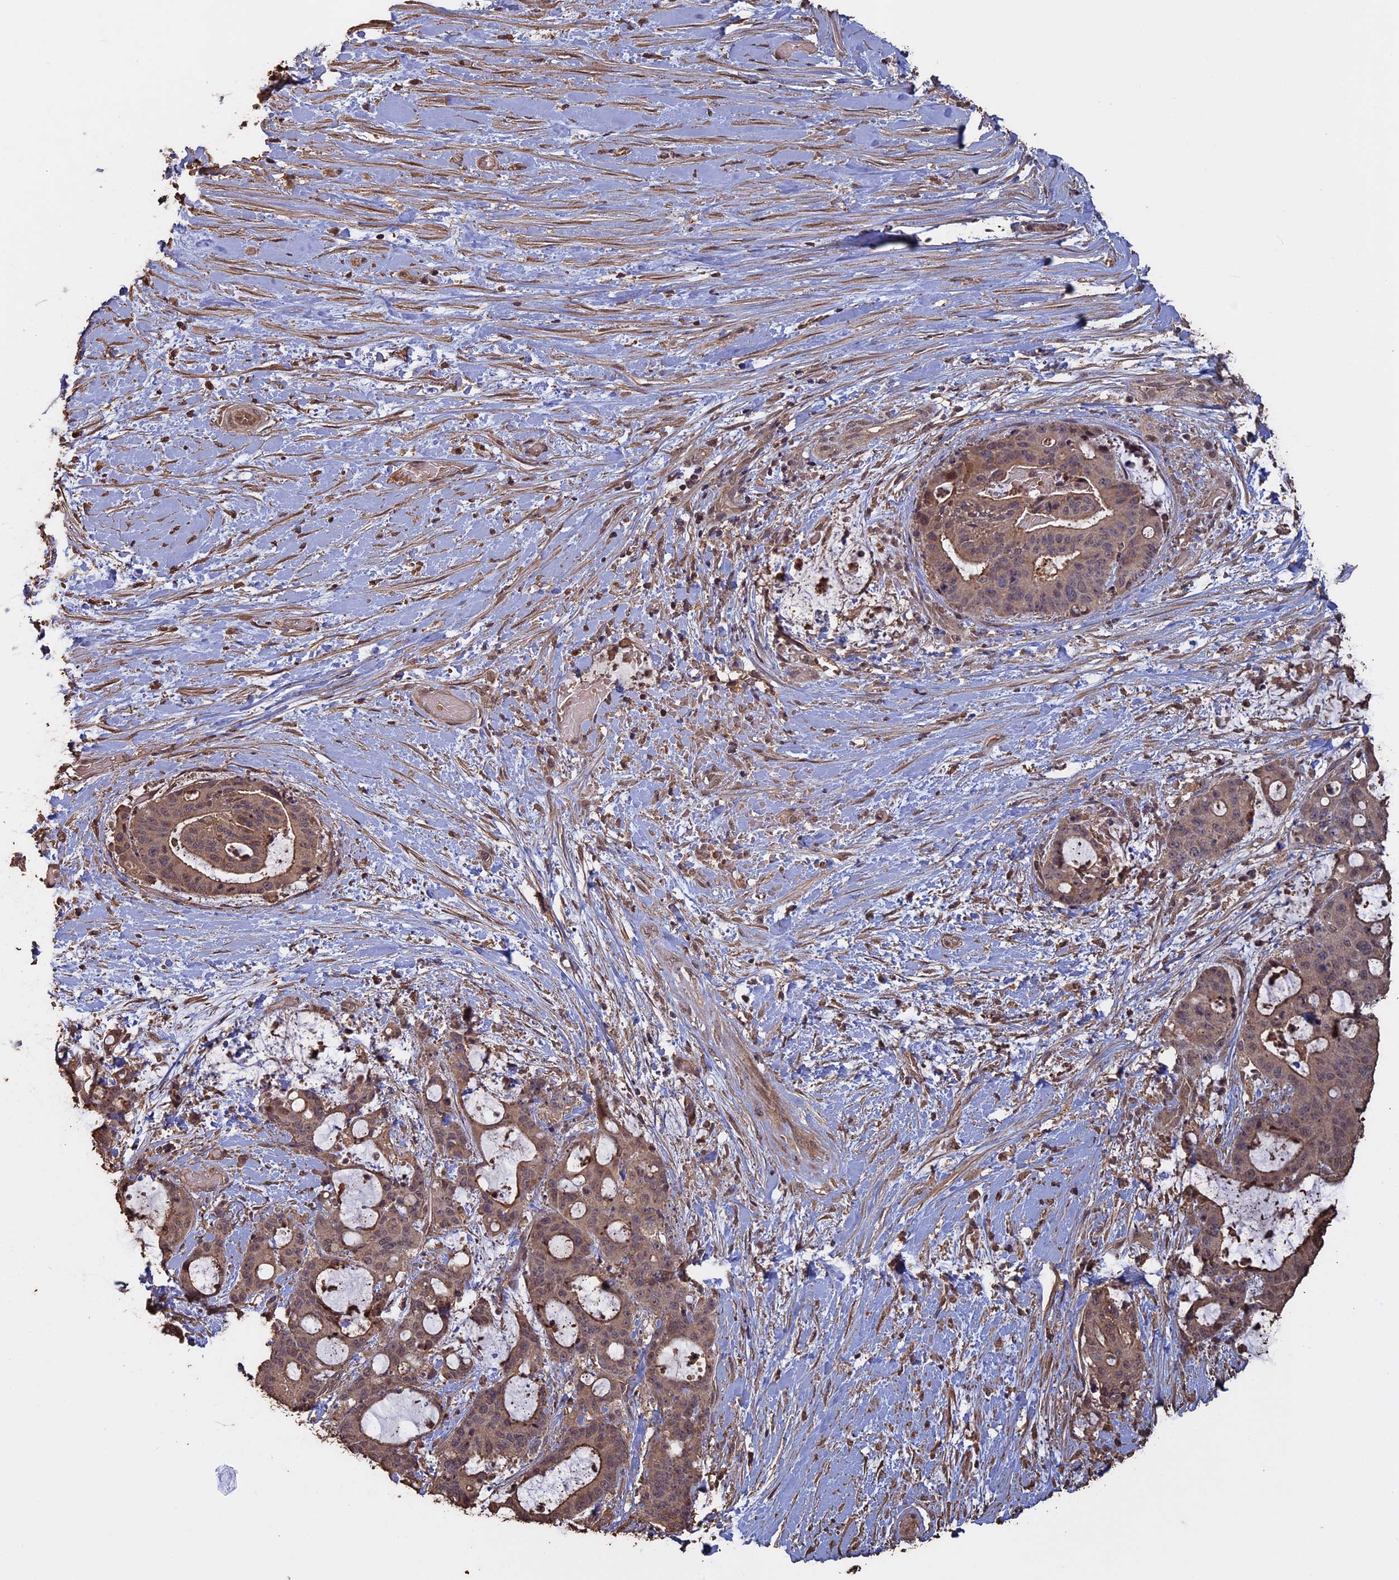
{"staining": {"intensity": "weak", "quantity": ">75%", "location": "cytoplasmic/membranous"}, "tissue": "liver cancer", "cell_type": "Tumor cells", "image_type": "cancer", "snomed": [{"axis": "morphology", "description": "Normal tissue, NOS"}, {"axis": "morphology", "description": "Cholangiocarcinoma"}, {"axis": "topography", "description": "Liver"}, {"axis": "topography", "description": "Peripheral nerve tissue"}], "caption": "An image of human cholangiocarcinoma (liver) stained for a protein displays weak cytoplasmic/membranous brown staining in tumor cells. The protein of interest is shown in brown color, while the nuclei are stained blue.", "gene": "HUNK", "patient": {"sex": "female", "age": 73}}